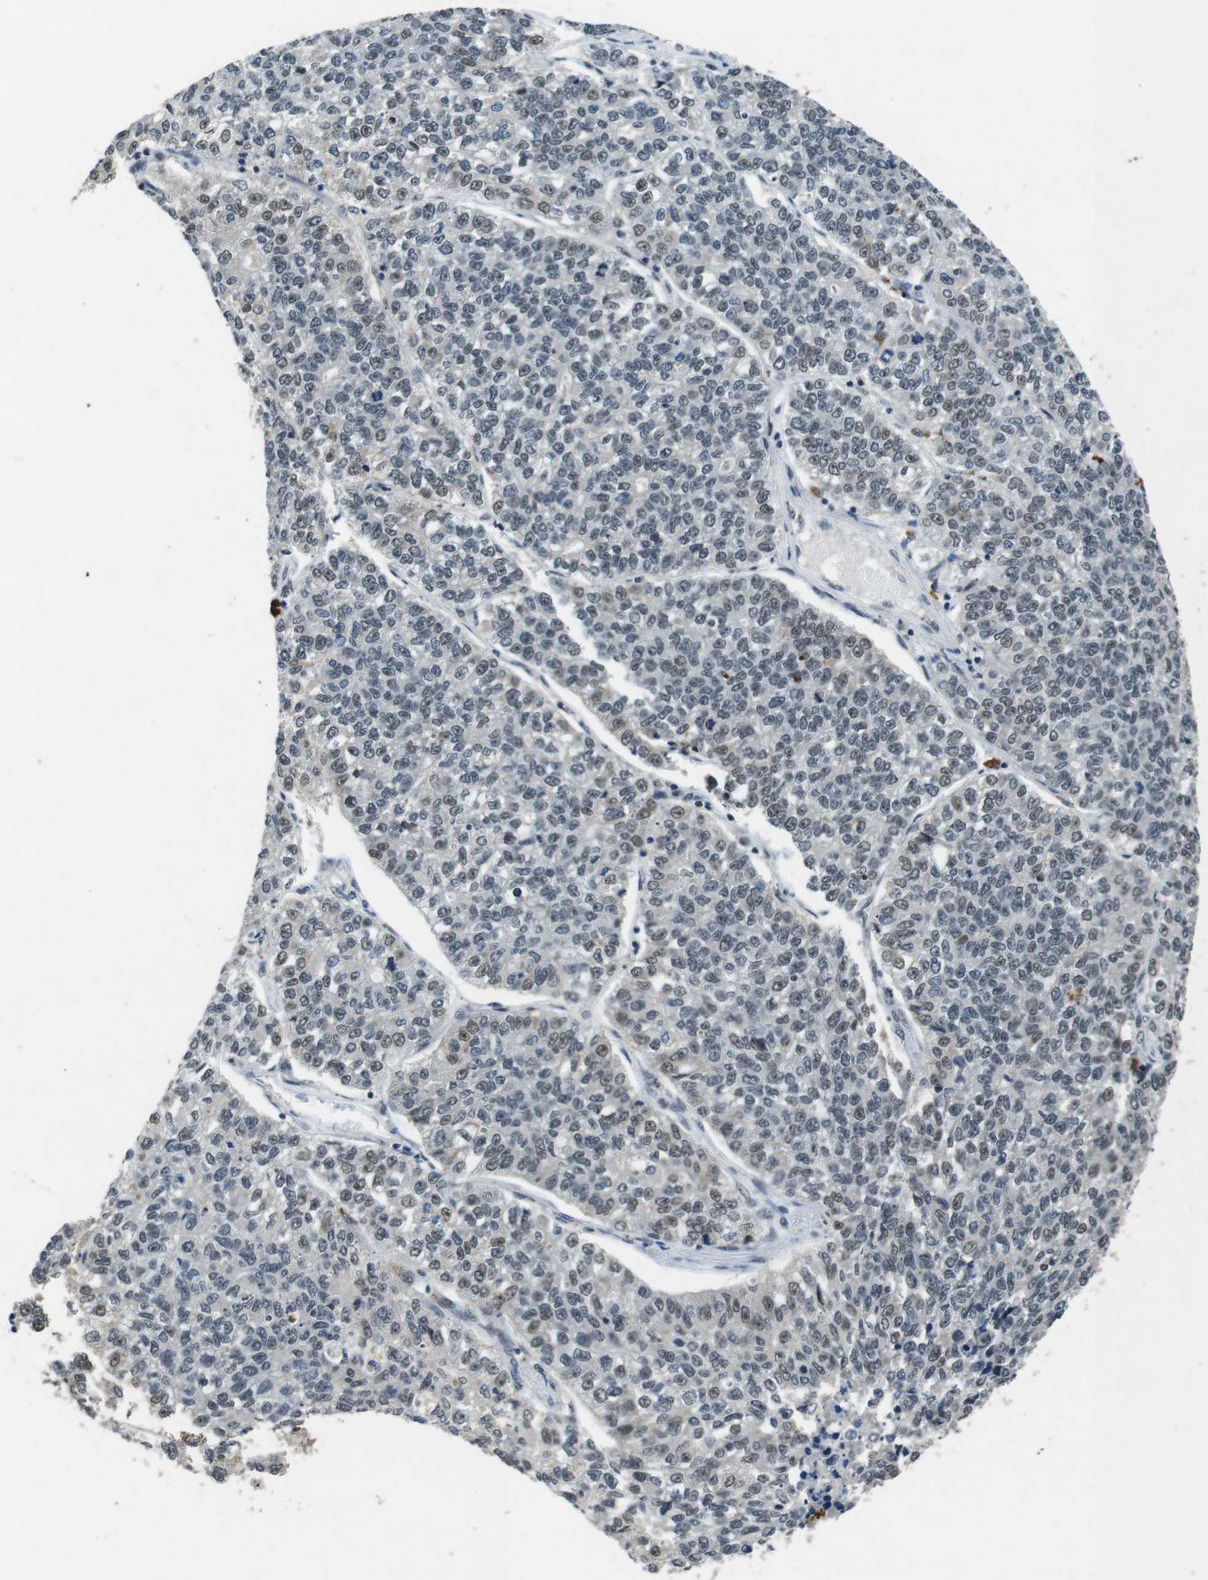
{"staining": {"intensity": "weak", "quantity": "25%-75%", "location": "nuclear"}, "tissue": "lung cancer", "cell_type": "Tumor cells", "image_type": "cancer", "snomed": [{"axis": "morphology", "description": "Adenocarcinoma, NOS"}, {"axis": "topography", "description": "Lung"}], "caption": "Lung adenocarcinoma stained with DAB IHC demonstrates low levels of weak nuclear expression in about 25%-75% of tumor cells.", "gene": "USP7", "patient": {"sex": "male", "age": 49}}